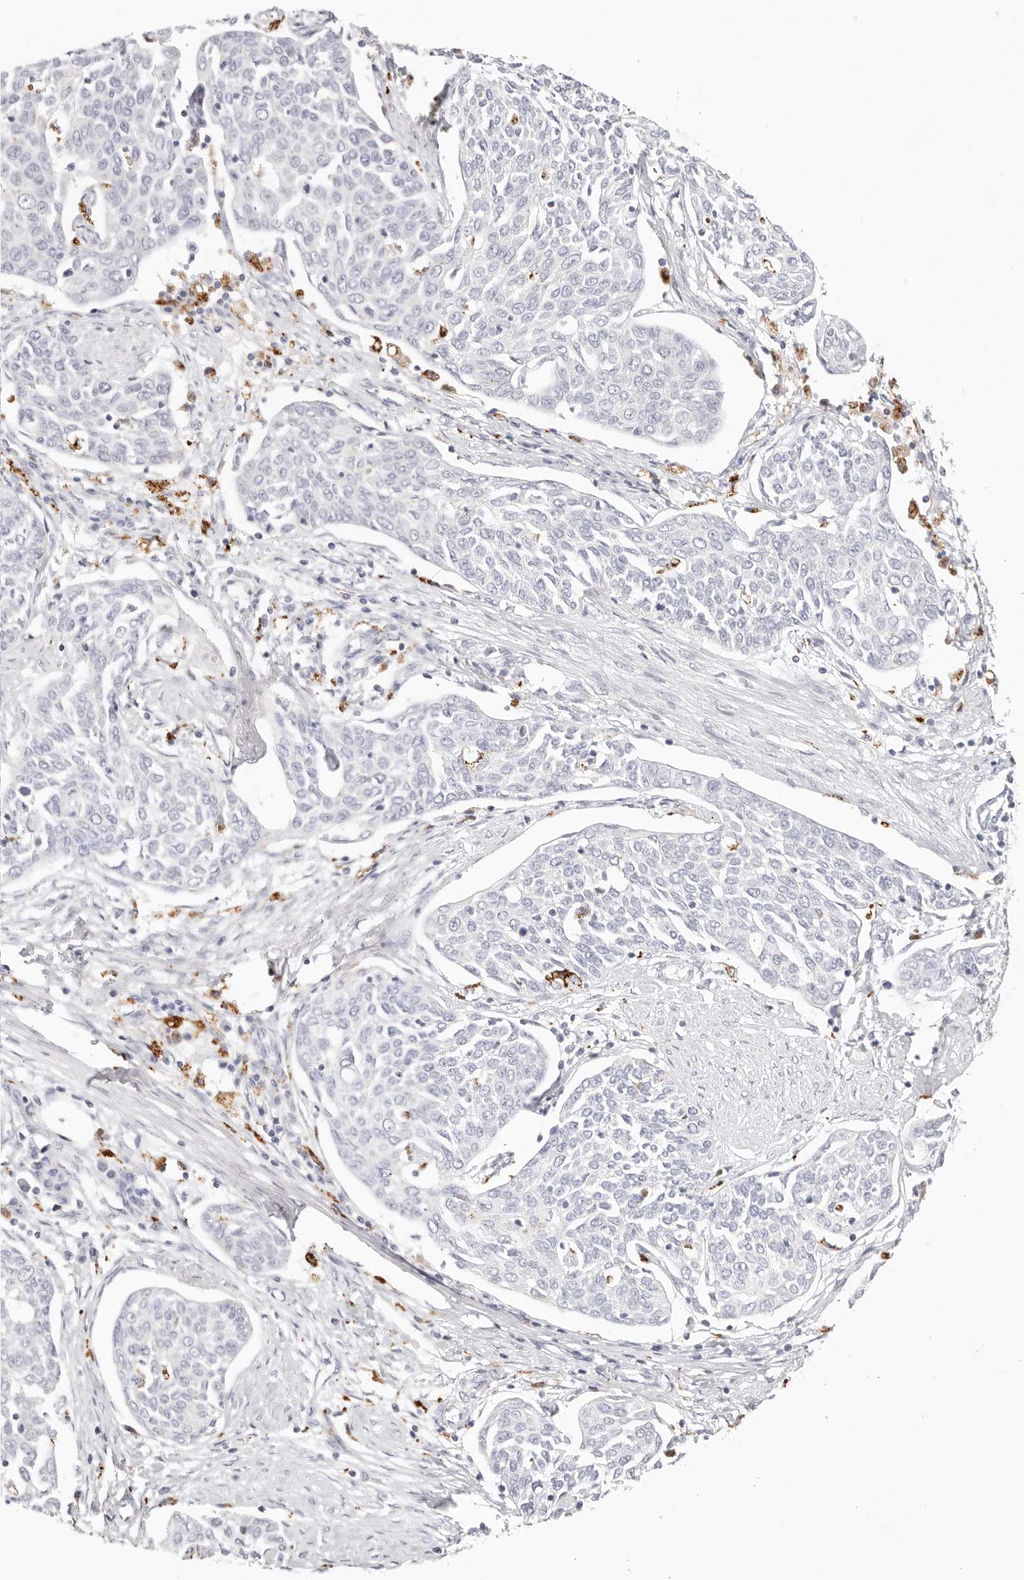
{"staining": {"intensity": "negative", "quantity": "none", "location": "none"}, "tissue": "cervical cancer", "cell_type": "Tumor cells", "image_type": "cancer", "snomed": [{"axis": "morphology", "description": "Squamous cell carcinoma, NOS"}, {"axis": "topography", "description": "Cervix"}], "caption": "Cervical squamous cell carcinoma was stained to show a protein in brown. There is no significant expression in tumor cells.", "gene": "STKLD1", "patient": {"sex": "female", "age": 34}}